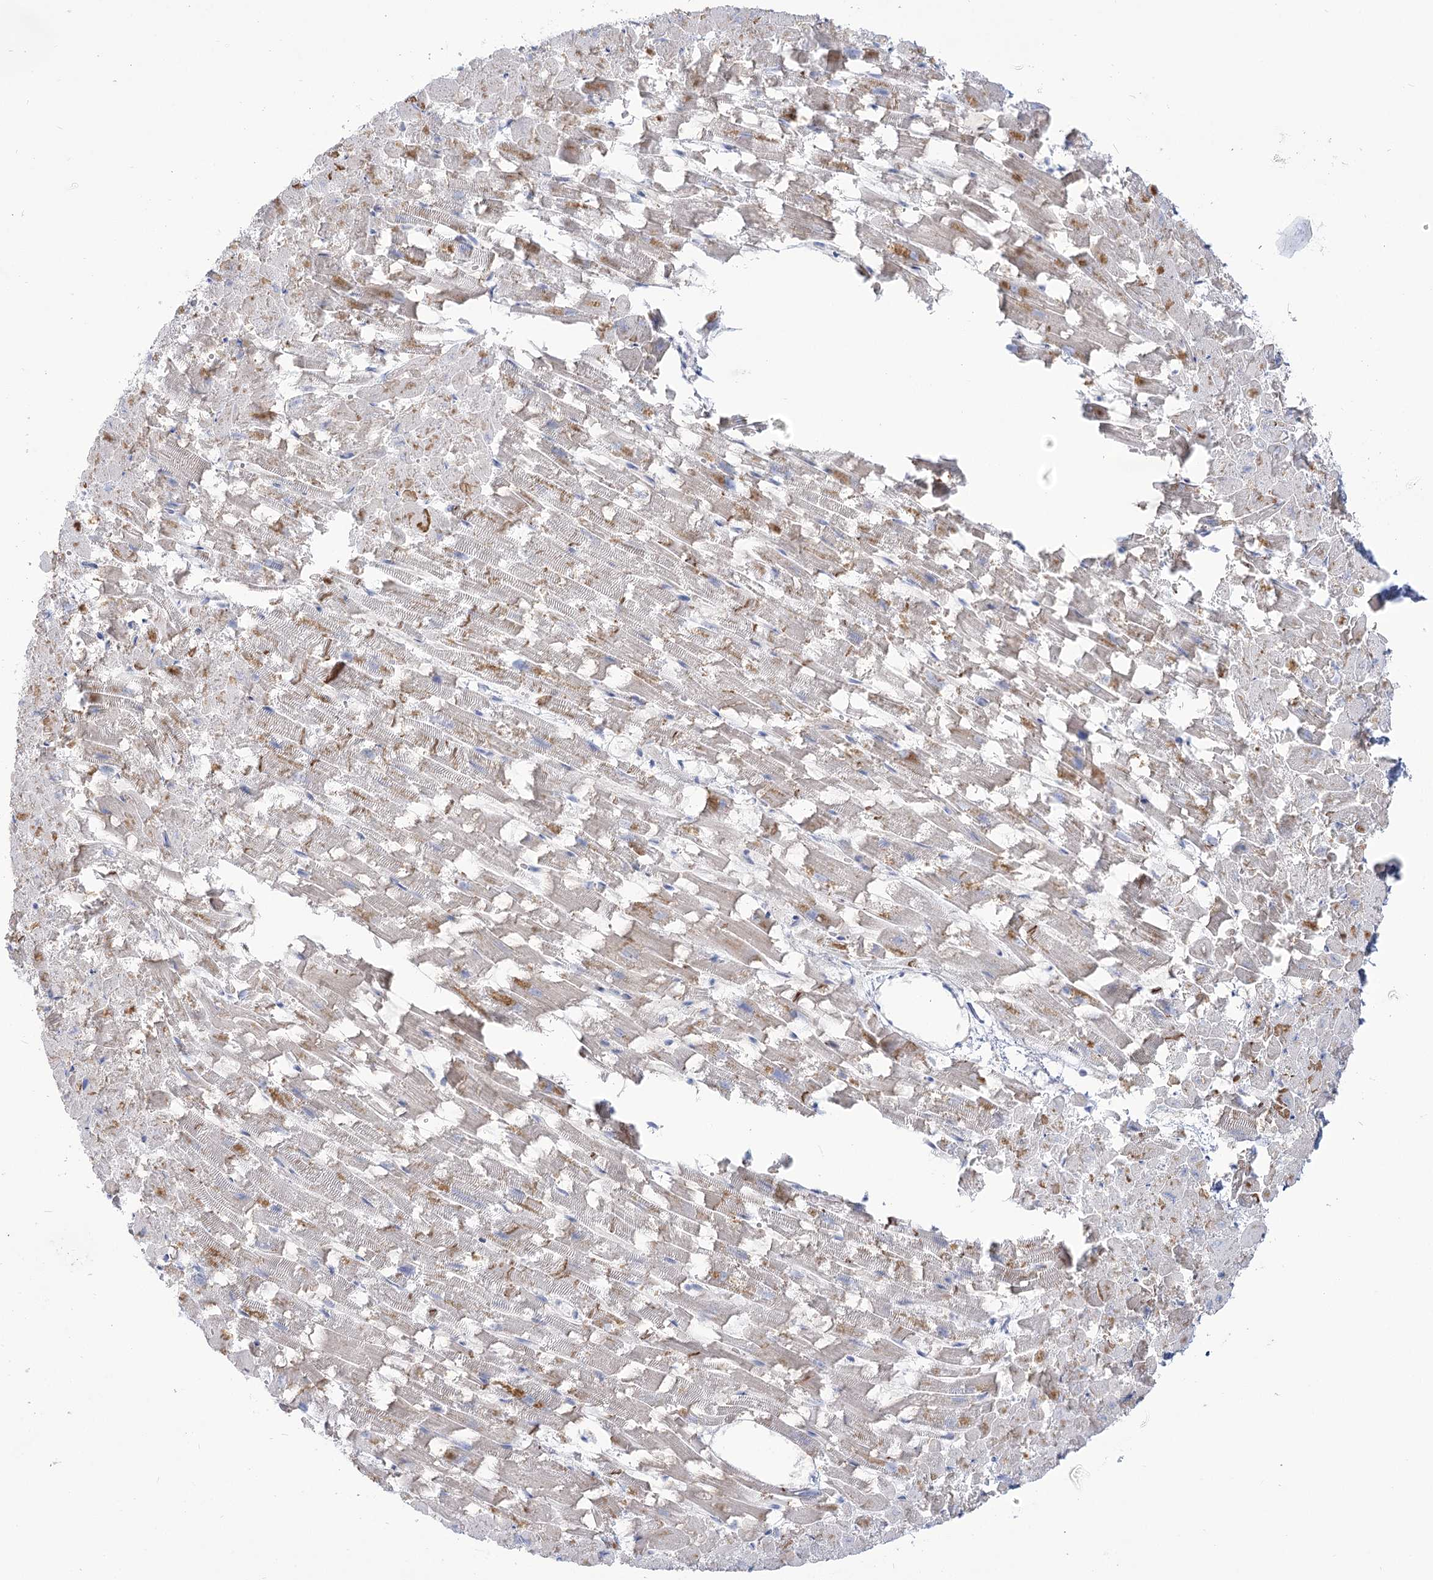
{"staining": {"intensity": "strong", "quantity": "25%-75%", "location": "cytoplasmic/membranous"}, "tissue": "heart muscle", "cell_type": "Cardiomyocytes", "image_type": "normal", "snomed": [{"axis": "morphology", "description": "Normal tissue, NOS"}, {"axis": "topography", "description": "Heart"}], "caption": "Heart muscle stained with immunohistochemistry exhibits strong cytoplasmic/membranous staining in about 25%-75% of cardiomyocytes. The protein of interest is stained brown, and the nuclei are stained in blue (DAB IHC with brightfield microscopy, high magnification).", "gene": "SUOX", "patient": {"sex": "female", "age": 64}}